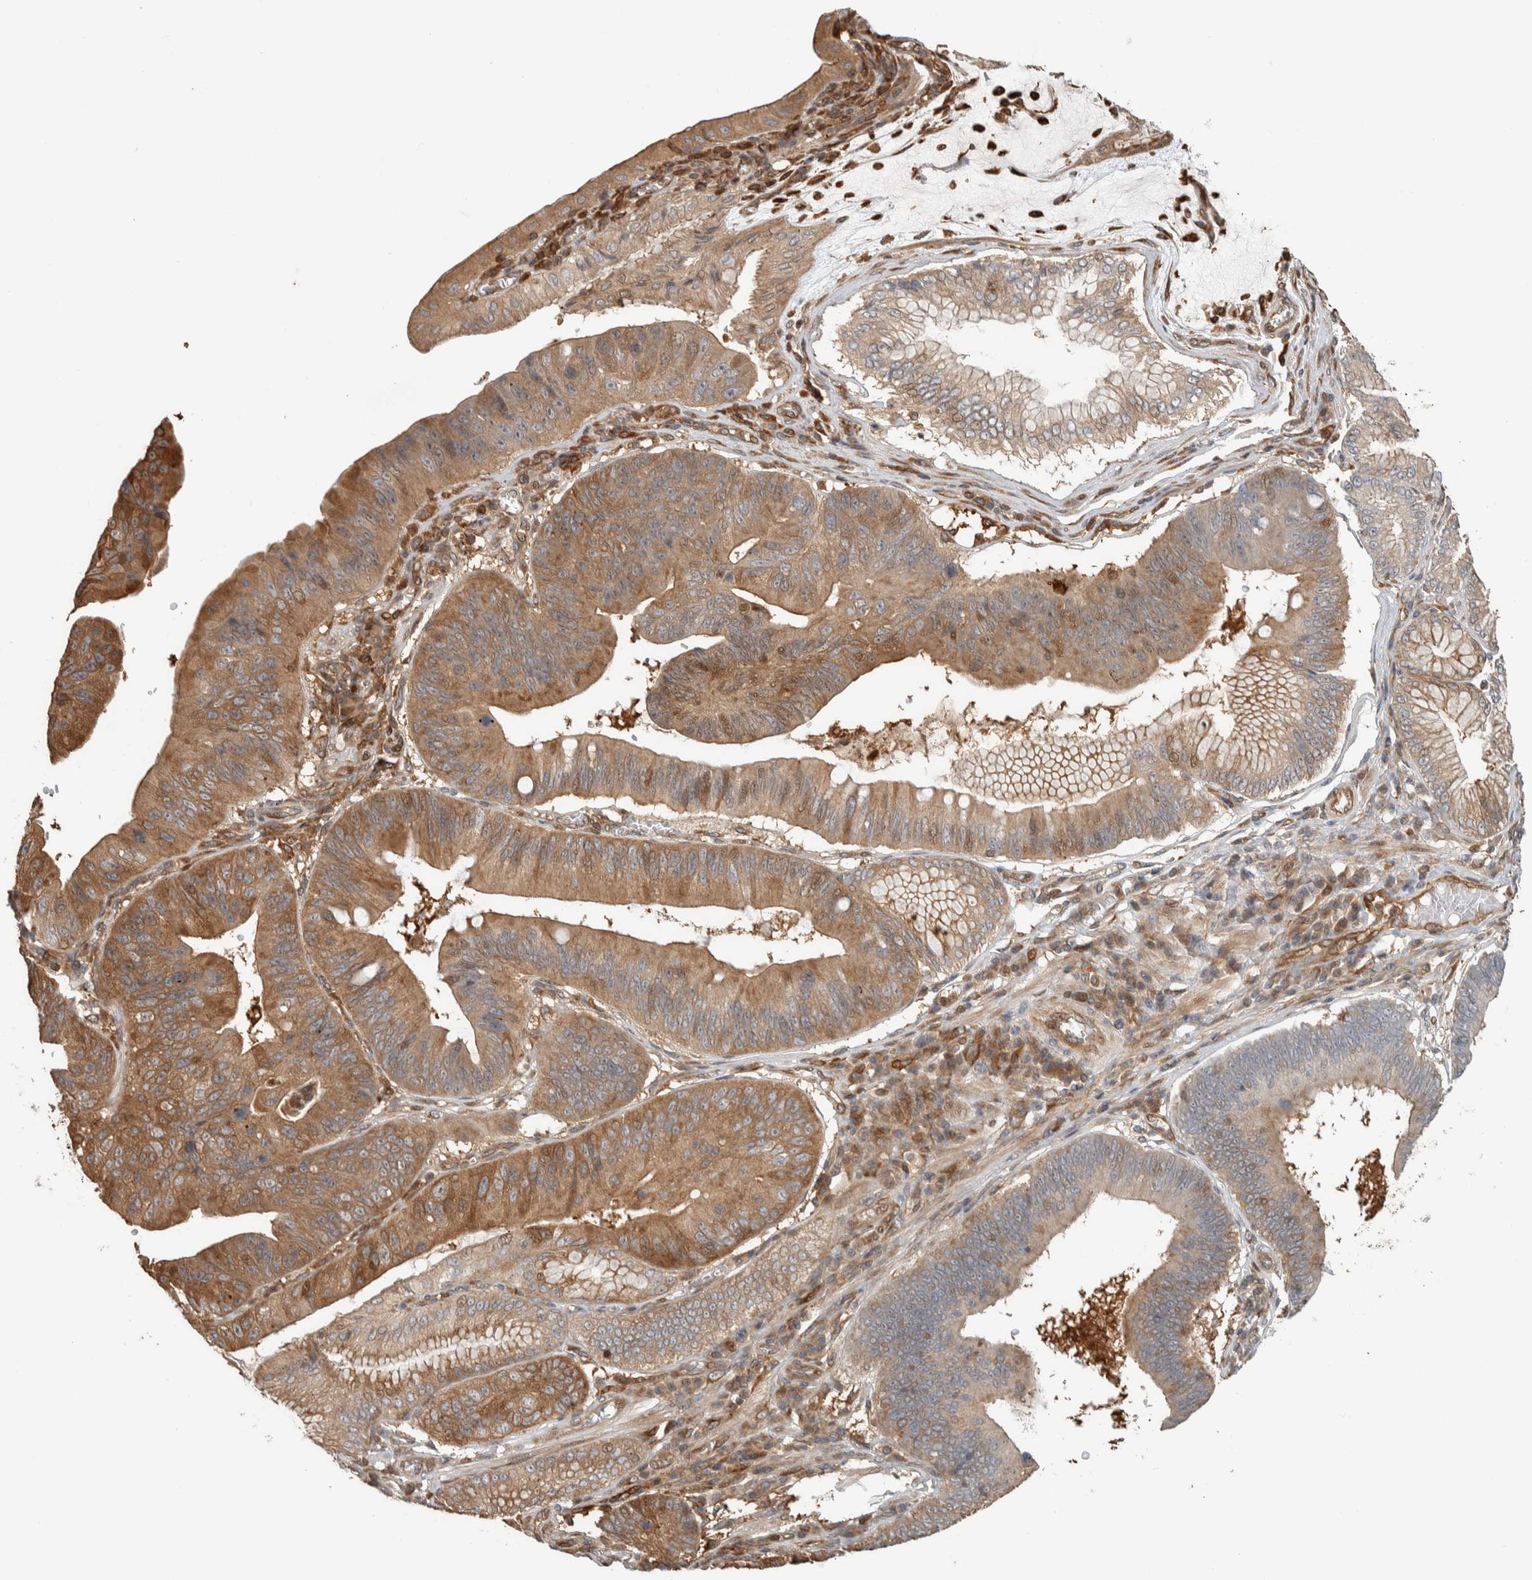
{"staining": {"intensity": "moderate", "quantity": ">75%", "location": "cytoplasmic/membranous"}, "tissue": "stomach cancer", "cell_type": "Tumor cells", "image_type": "cancer", "snomed": [{"axis": "morphology", "description": "Adenocarcinoma, NOS"}, {"axis": "topography", "description": "Stomach"}], "caption": "DAB immunohistochemical staining of stomach cancer (adenocarcinoma) reveals moderate cytoplasmic/membranous protein positivity in about >75% of tumor cells.", "gene": "CNTROB", "patient": {"sex": "male", "age": 59}}